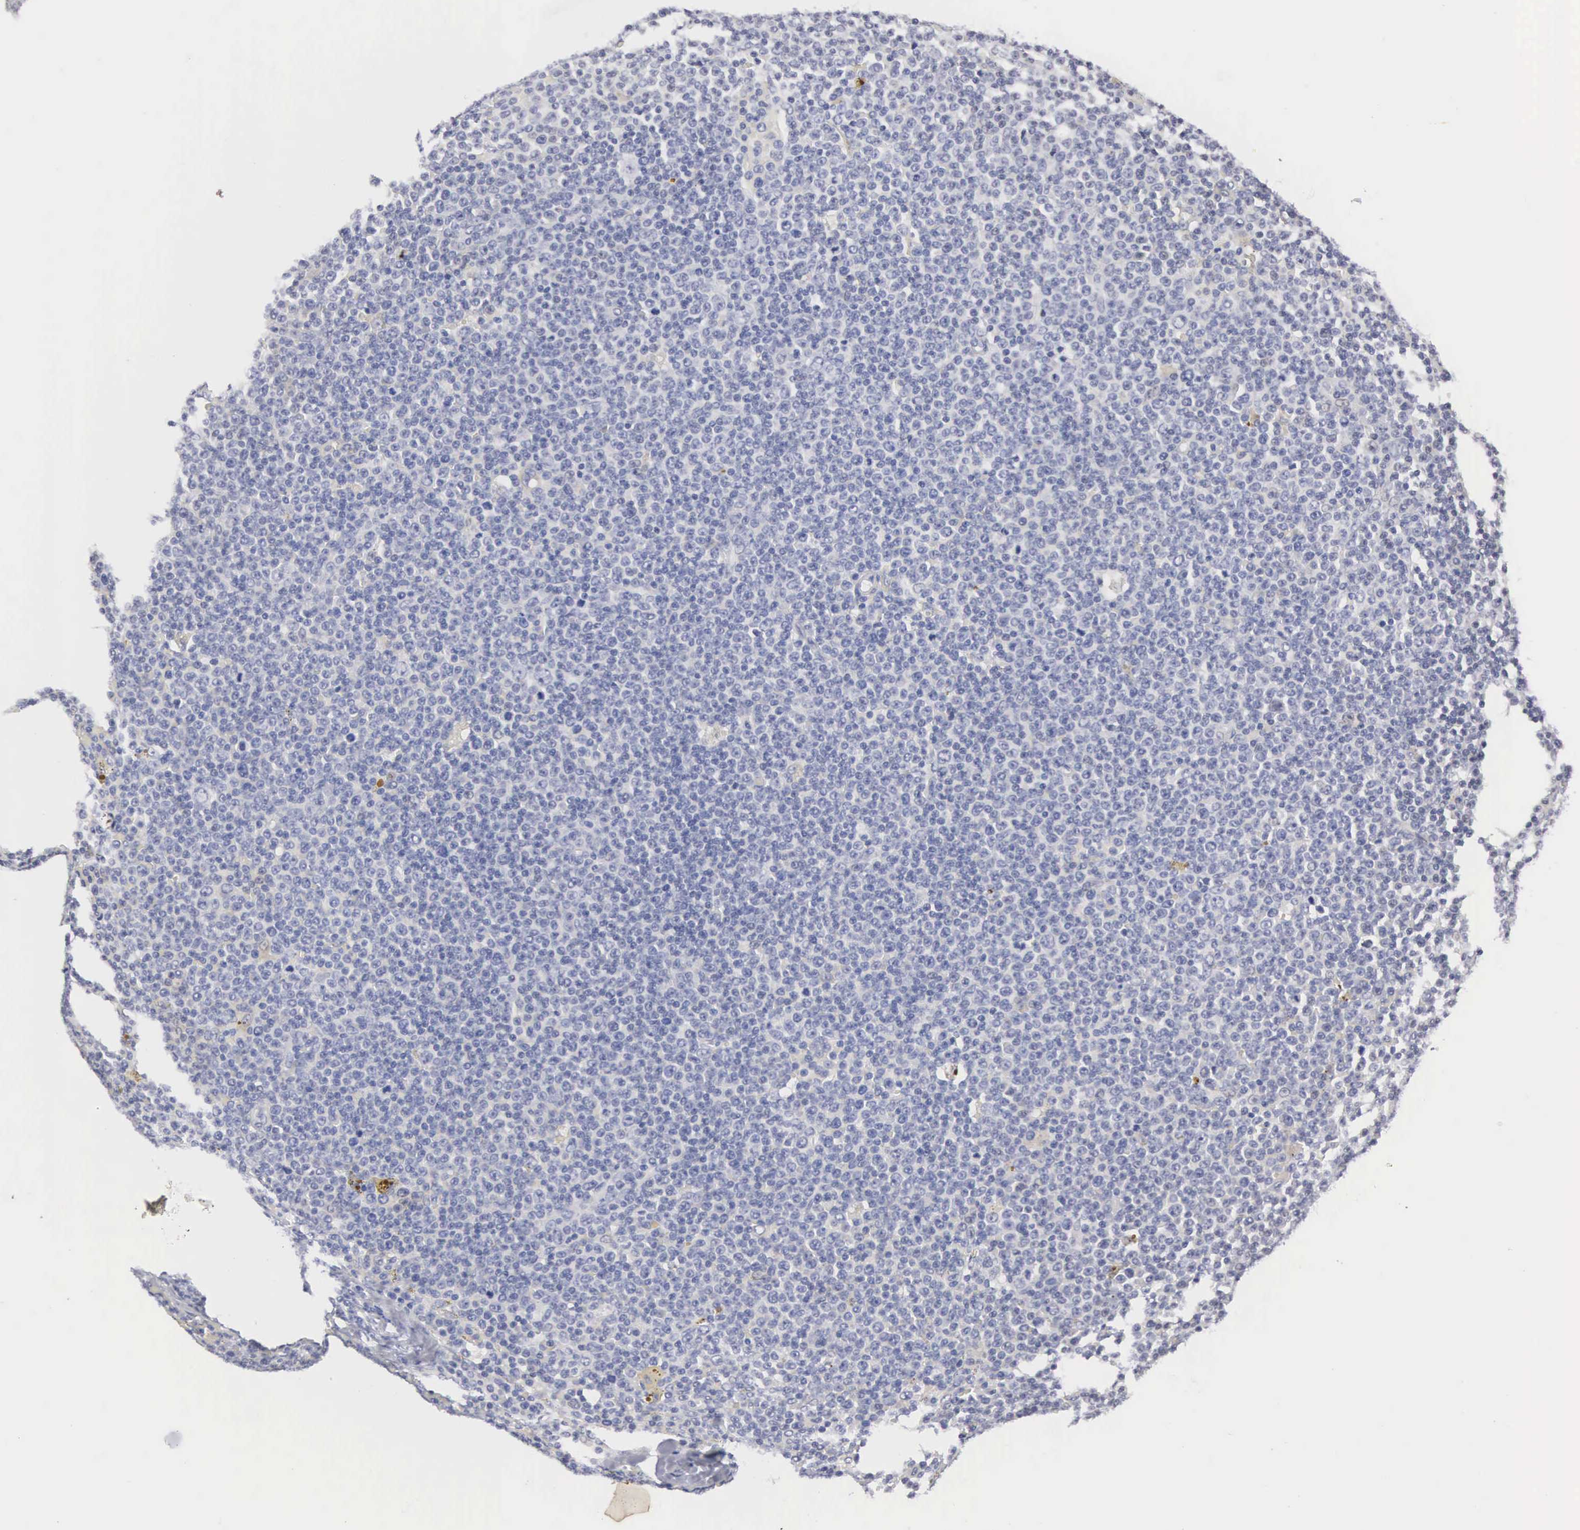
{"staining": {"intensity": "negative", "quantity": "none", "location": "none"}, "tissue": "lymphoma", "cell_type": "Tumor cells", "image_type": "cancer", "snomed": [{"axis": "morphology", "description": "Malignant lymphoma, non-Hodgkin's type, Low grade"}, {"axis": "topography", "description": "Lymph node"}], "caption": "The photomicrograph displays no significant positivity in tumor cells of lymphoma.", "gene": "ELFN2", "patient": {"sex": "male", "age": 50}}